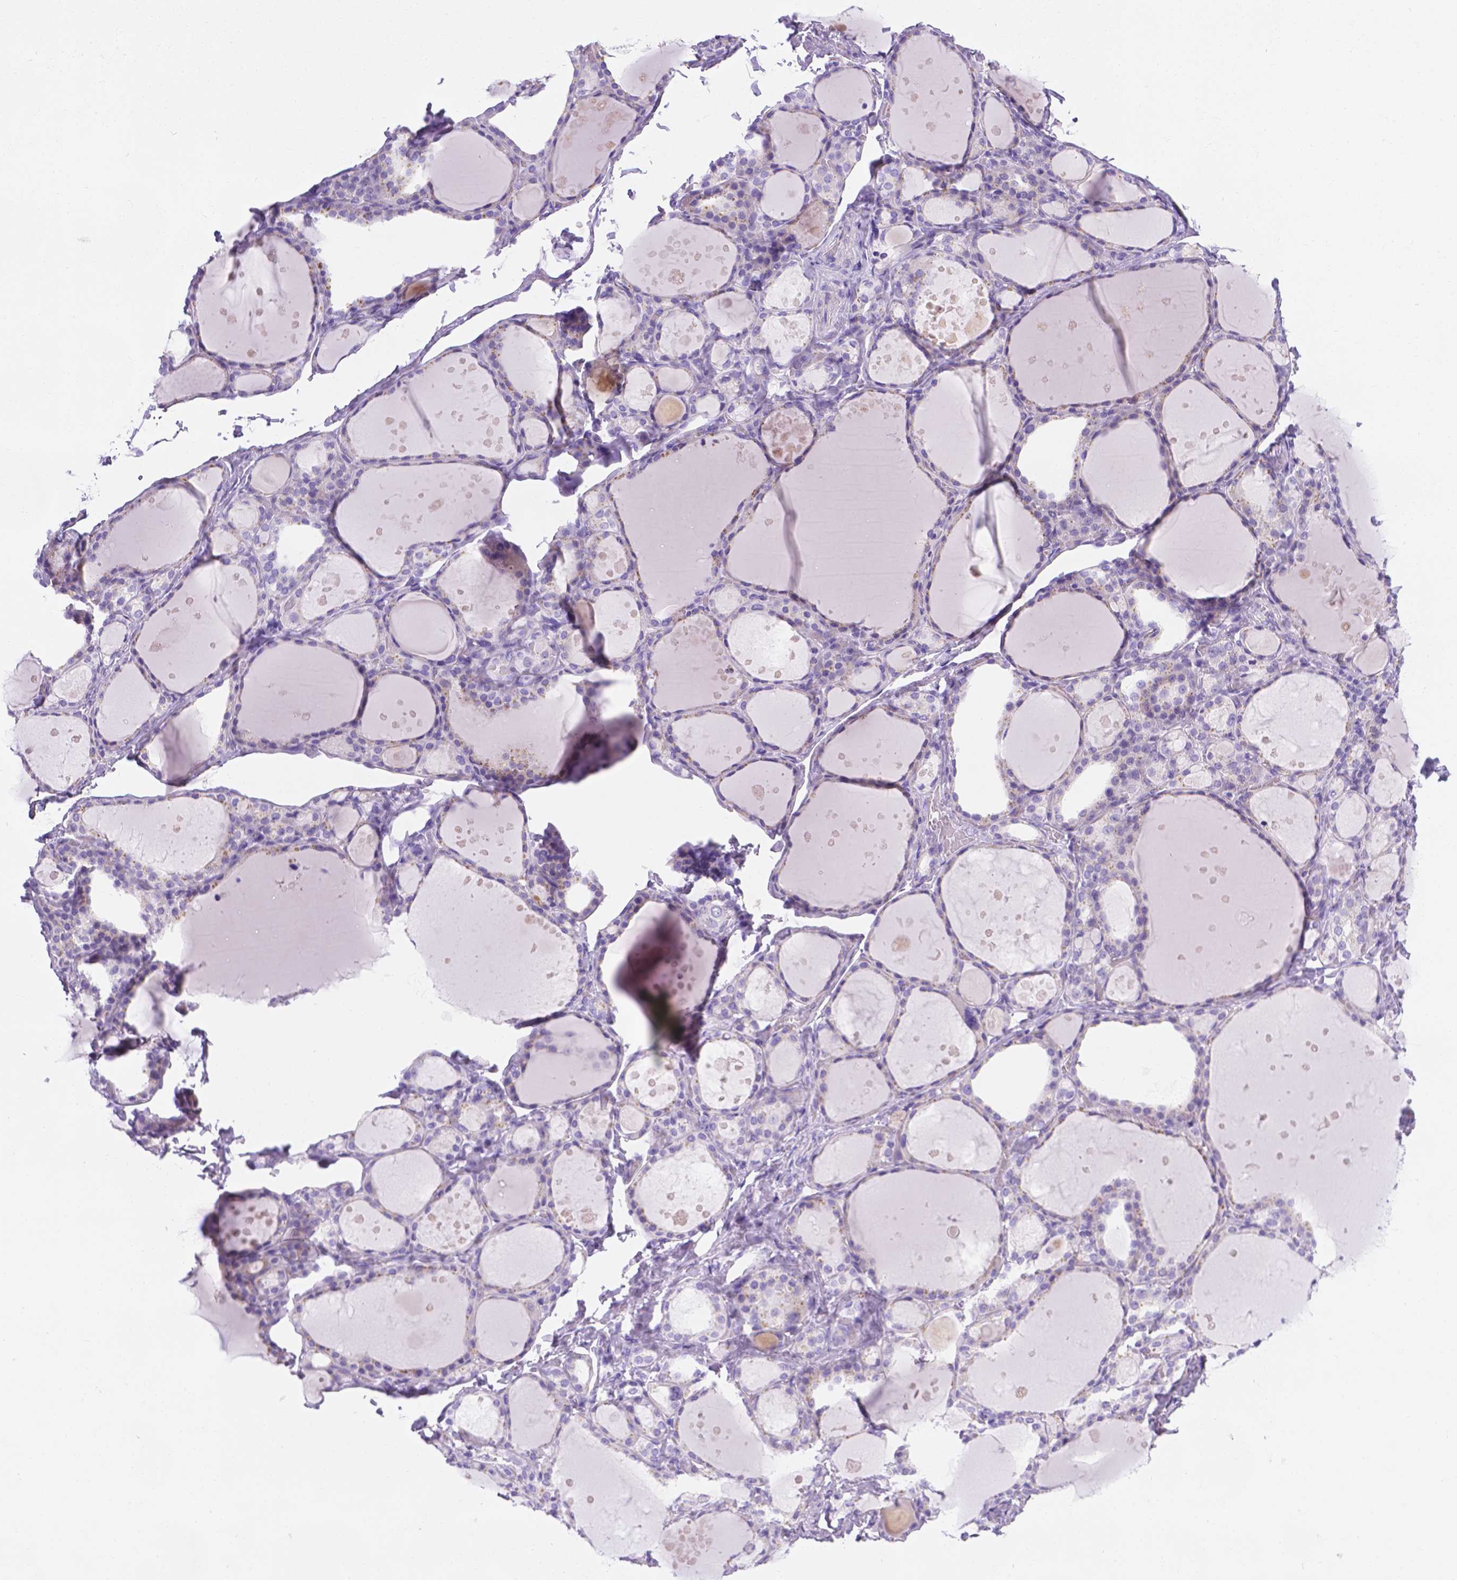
{"staining": {"intensity": "negative", "quantity": "none", "location": "none"}, "tissue": "thyroid gland", "cell_type": "Glandular cells", "image_type": "normal", "snomed": [{"axis": "morphology", "description": "Normal tissue, NOS"}, {"axis": "topography", "description": "Thyroid gland"}], "caption": "The histopathology image exhibits no significant expression in glandular cells of thyroid gland.", "gene": "MLN", "patient": {"sex": "male", "age": 68}}